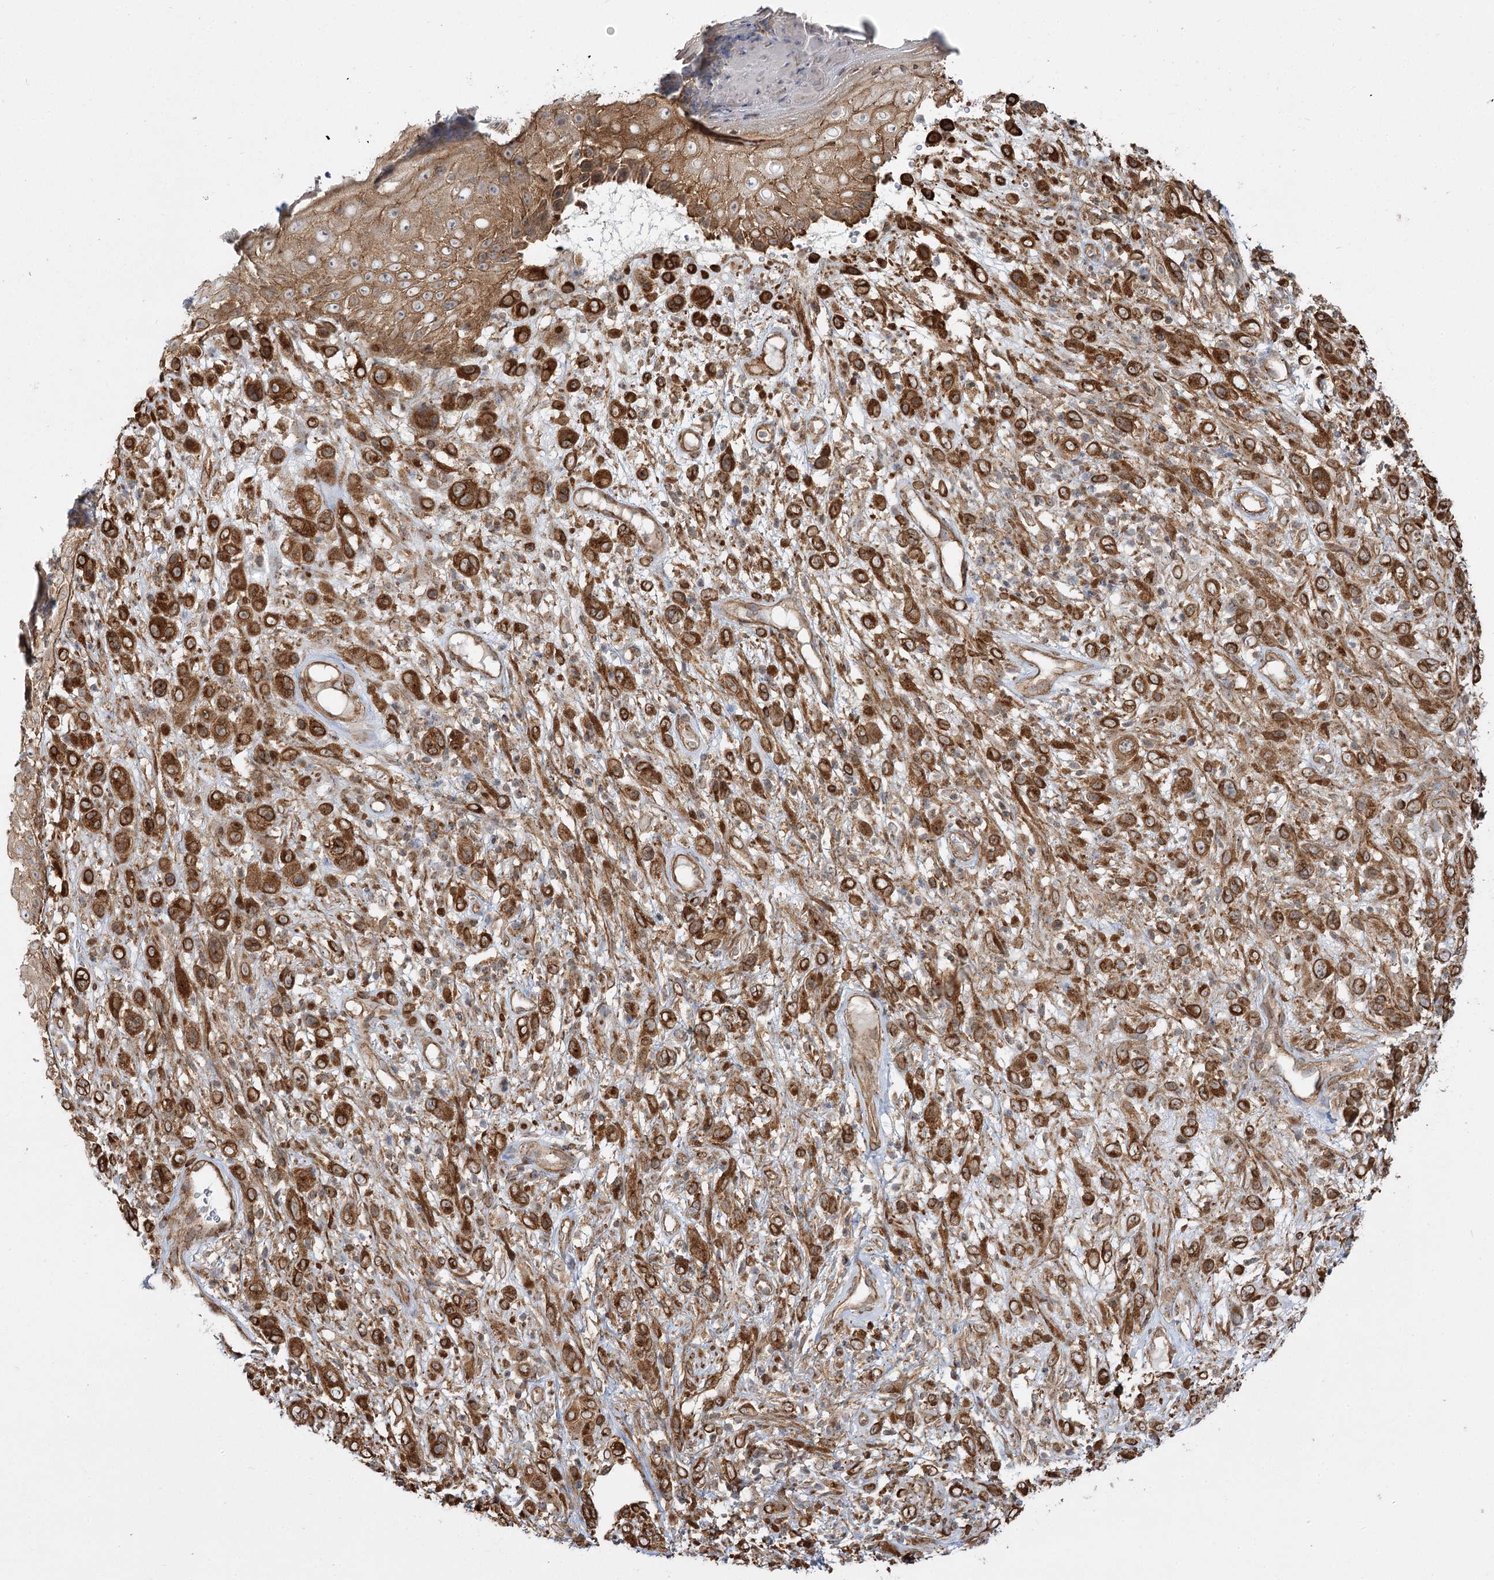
{"staining": {"intensity": "strong", "quantity": ">75%", "location": "cytoplasmic/membranous"}, "tissue": "melanoma", "cell_type": "Tumor cells", "image_type": "cancer", "snomed": [{"axis": "morphology", "description": "Malignant melanoma, NOS"}, {"axis": "topography", "description": "Skin of trunk"}], "caption": "A high-resolution photomicrograph shows IHC staining of melanoma, which demonstrates strong cytoplasmic/membranous positivity in approximately >75% of tumor cells.", "gene": "SH3BP5L", "patient": {"sex": "male", "age": 71}}